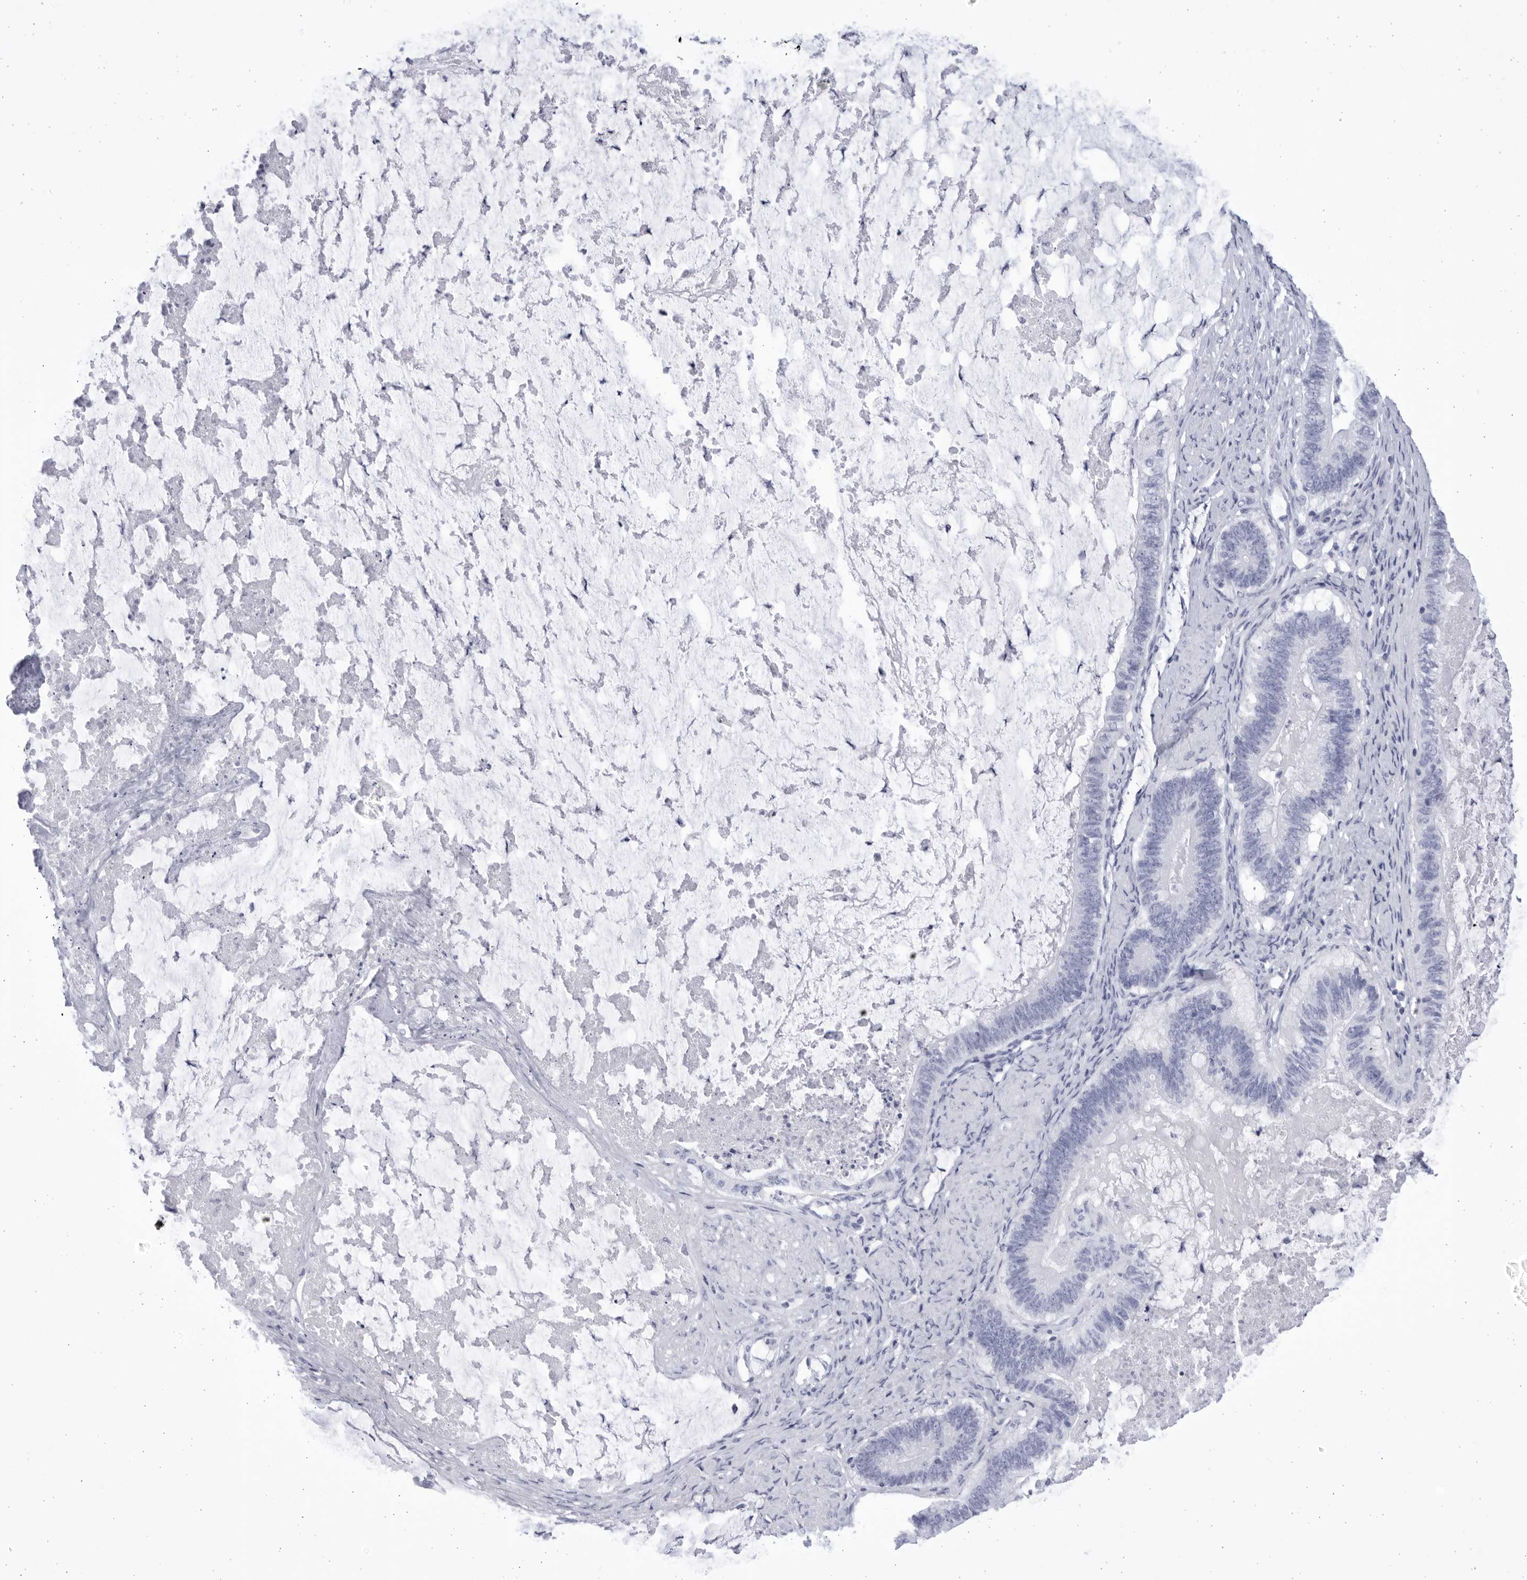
{"staining": {"intensity": "negative", "quantity": "none", "location": "none"}, "tissue": "ovarian cancer", "cell_type": "Tumor cells", "image_type": "cancer", "snomed": [{"axis": "morphology", "description": "Cystadenocarcinoma, mucinous, NOS"}, {"axis": "topography", "description": "Ovary"}], "caption": "Histopathology image shows no significant protein expression in tumor cells of ovarian mucinous cystadenocarcinoma. Nuclei are stained in blue.", "gene": "CCDC181", "patient": {"sex": "female", "age": 61}}